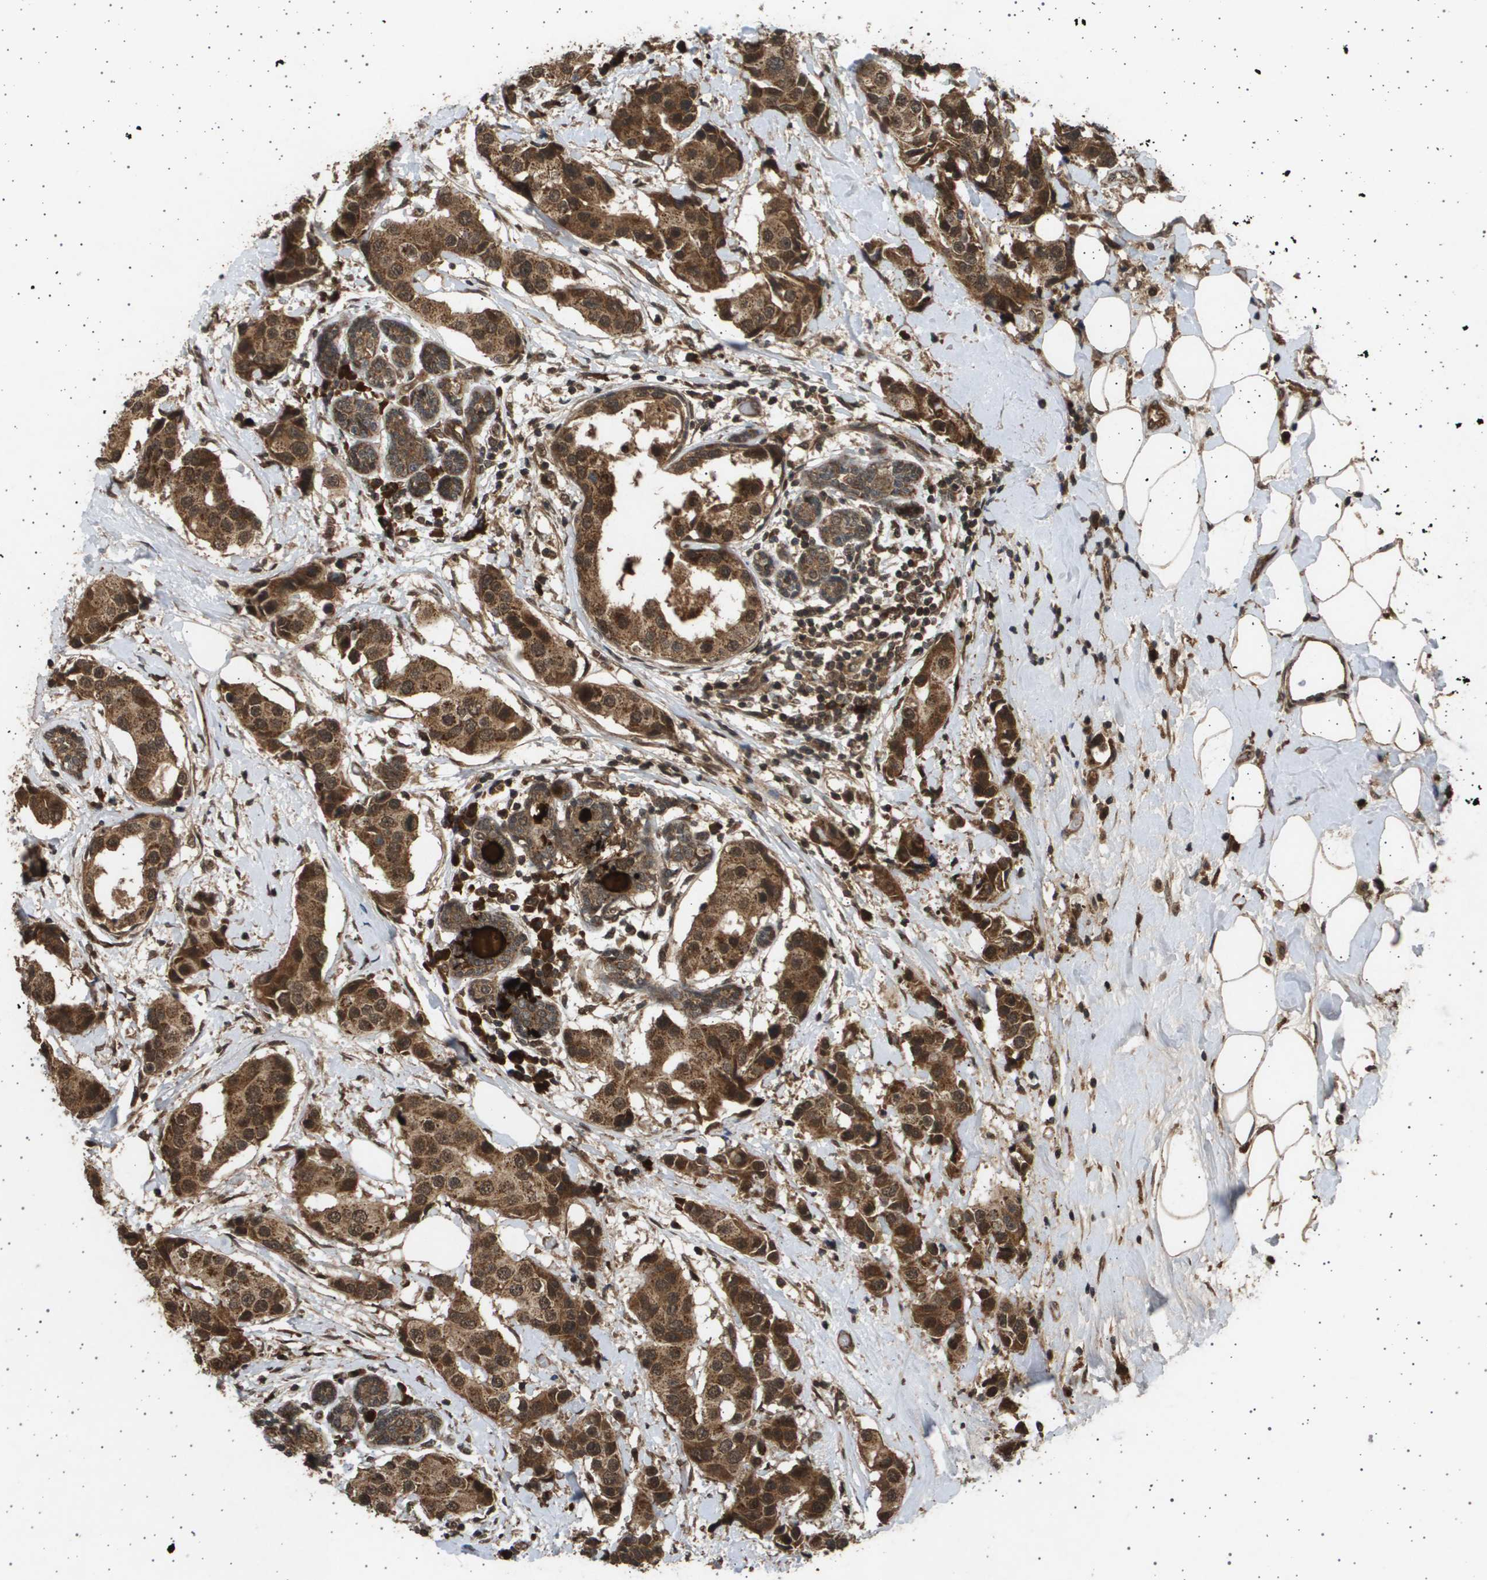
{"staining": {"intensity": "moderate", "quantity": ">75%", "location": "cytoplasmic/membranous,nuclear"}, "tissue": "breast cancer", "cell_type": "Tumor cells", "image_type": "cancer", "snomed": [{"axis": "morphology", "description": "Normal tissue, NOS"}, {"axis": "morphology", "description": "Duct carcinoma"}, {"axis": "topography", "description": "Breast"}], "caption": "Protein staining shows moderate cytoplasmic/membranous and nuclear positivity in about >75% of tumor cells in breast cancer (invasive ductal carcinoma).", "gene": "TNRC6A", "patient": {"sex": "female", "age": 39}}